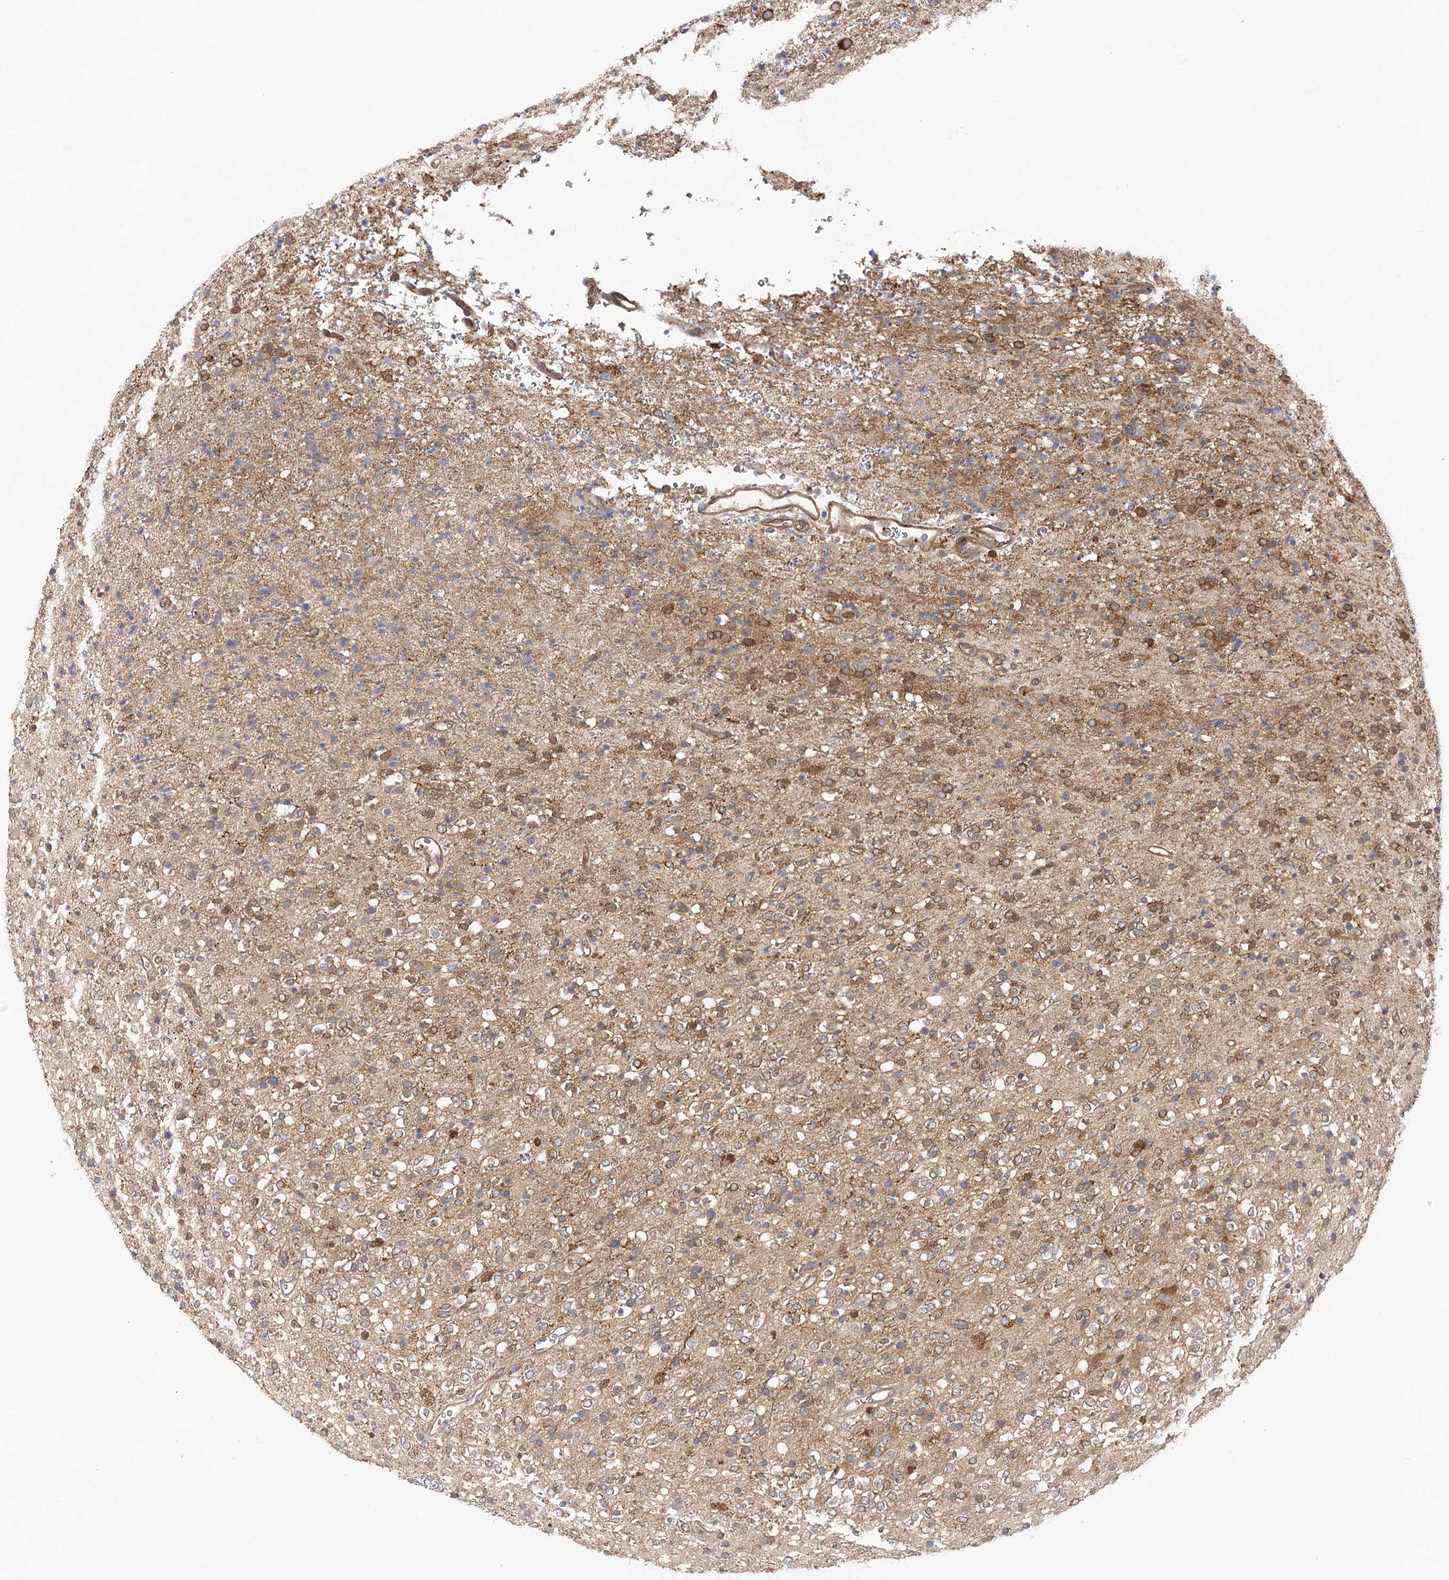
{"staining": {"intensity": "moderate", "quantity": "<25%", "location": "cytoplasmic/membranous"}, "tissue": "glioma", "cell_type": "Tumor cells", "image_type": "cancer", "snomed": [{"axis": "morphology", "description": "Glioma, malignant, High grade"}, {"axis": "topography", "description": "Brain"}], "caption": "This micrograph displays immunohistochemistry (IHC) staining of glioma, with low moderate cytoplasmic/membranous staining in about <25% of tumor cells.", "gene": "VPS37B", "patient": {"sex": "male", "age": 34}}